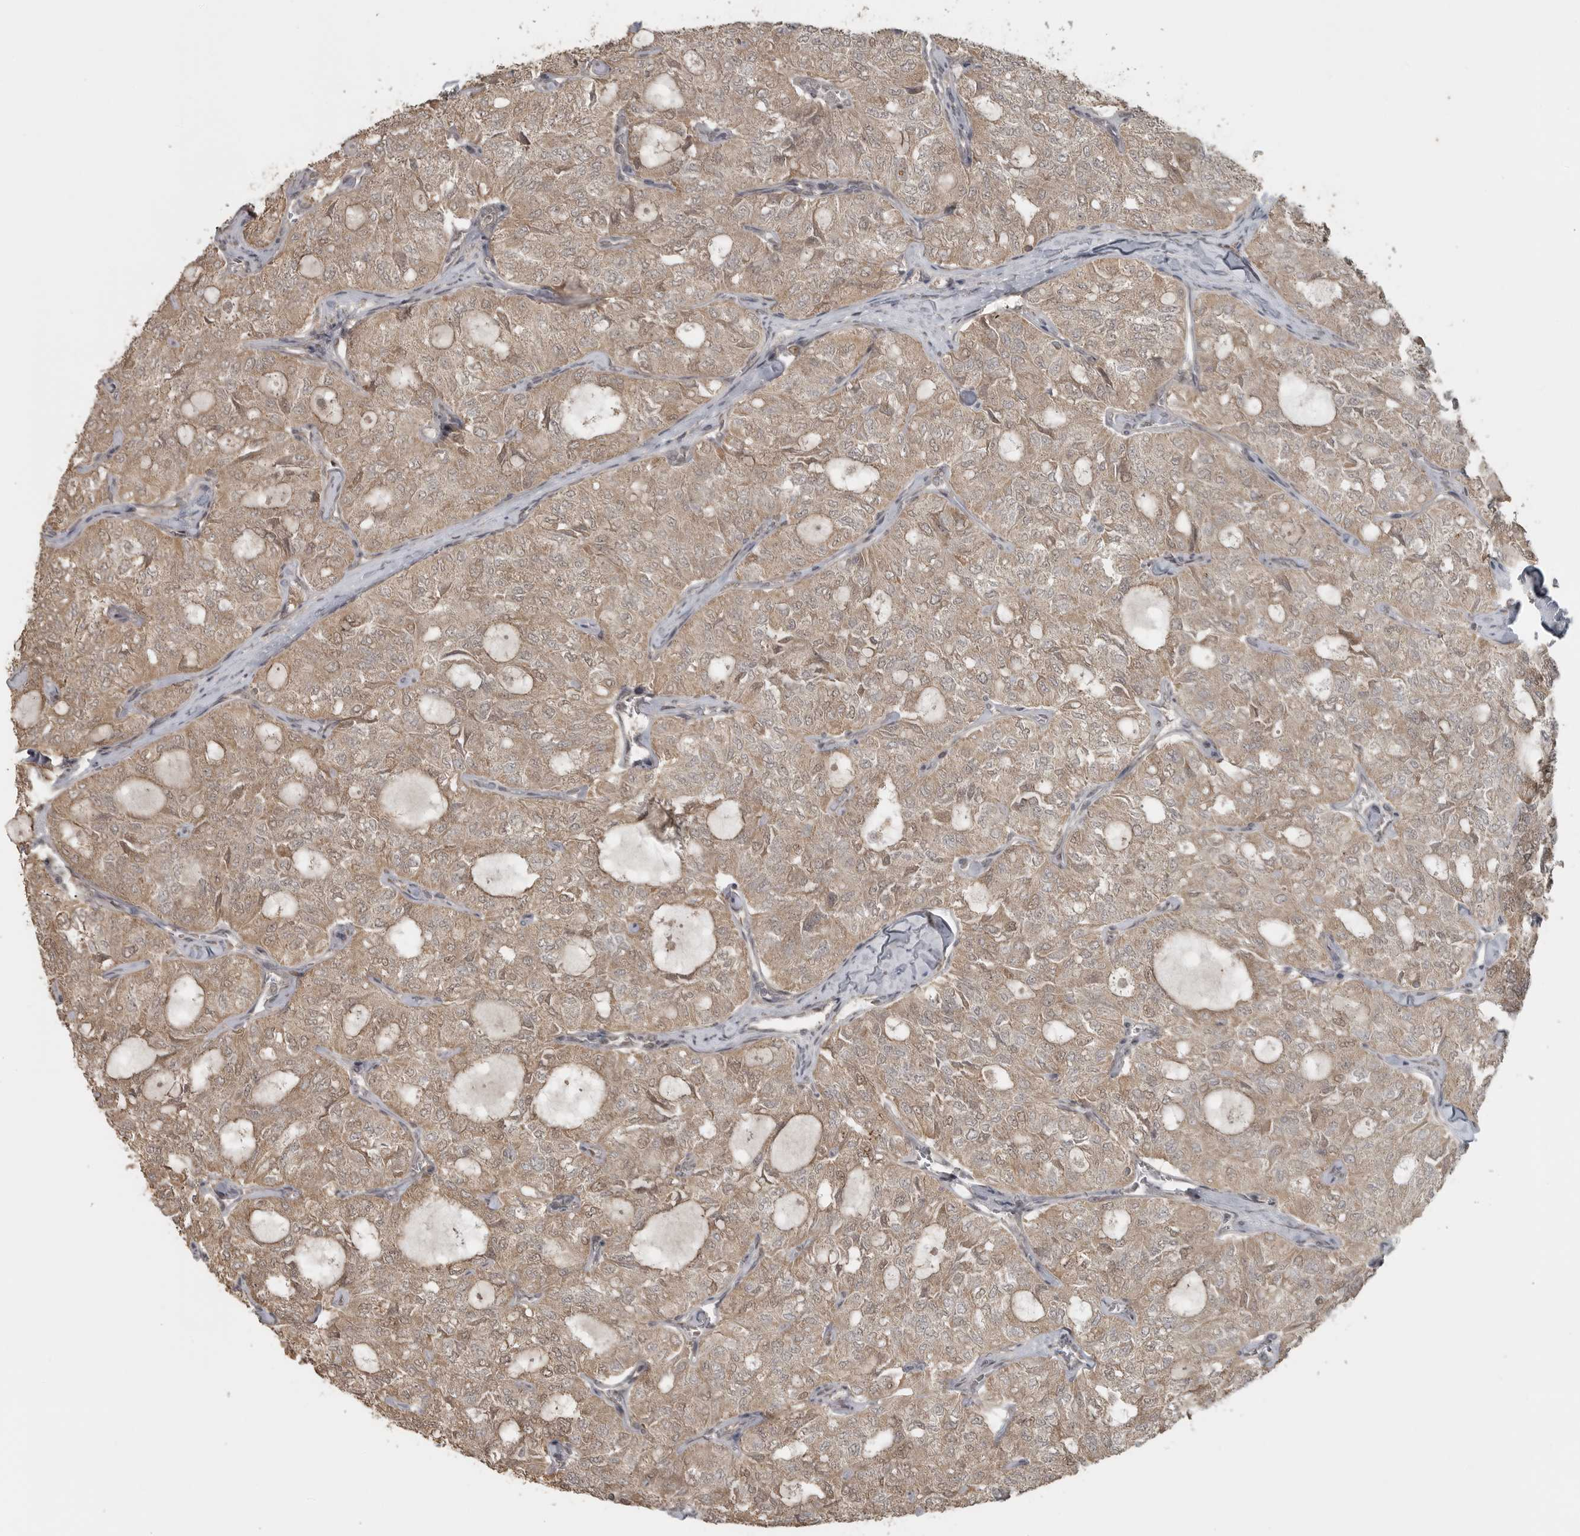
{"staining": {"intensity": "weak", "quantity": ">75%", "location": "cytoplasmic/membranous"}, "tissue": "thyroid cancer", "cell_type": "Tumor cells", "image_type": "cancer", "snomed": [{"axis": "morphology", "description": "Follicular adenoma carcinoma, NOS"}, {"axis": "topography", "description": "Thyroid gland"}], "caption": "Protein staining displays weak cytoplasmic/membranous staining in approximately >75% of tumor cells in thyroid cancer.", "gene": "LLGL1", "patient": {"sex": "male", "age": 75}}